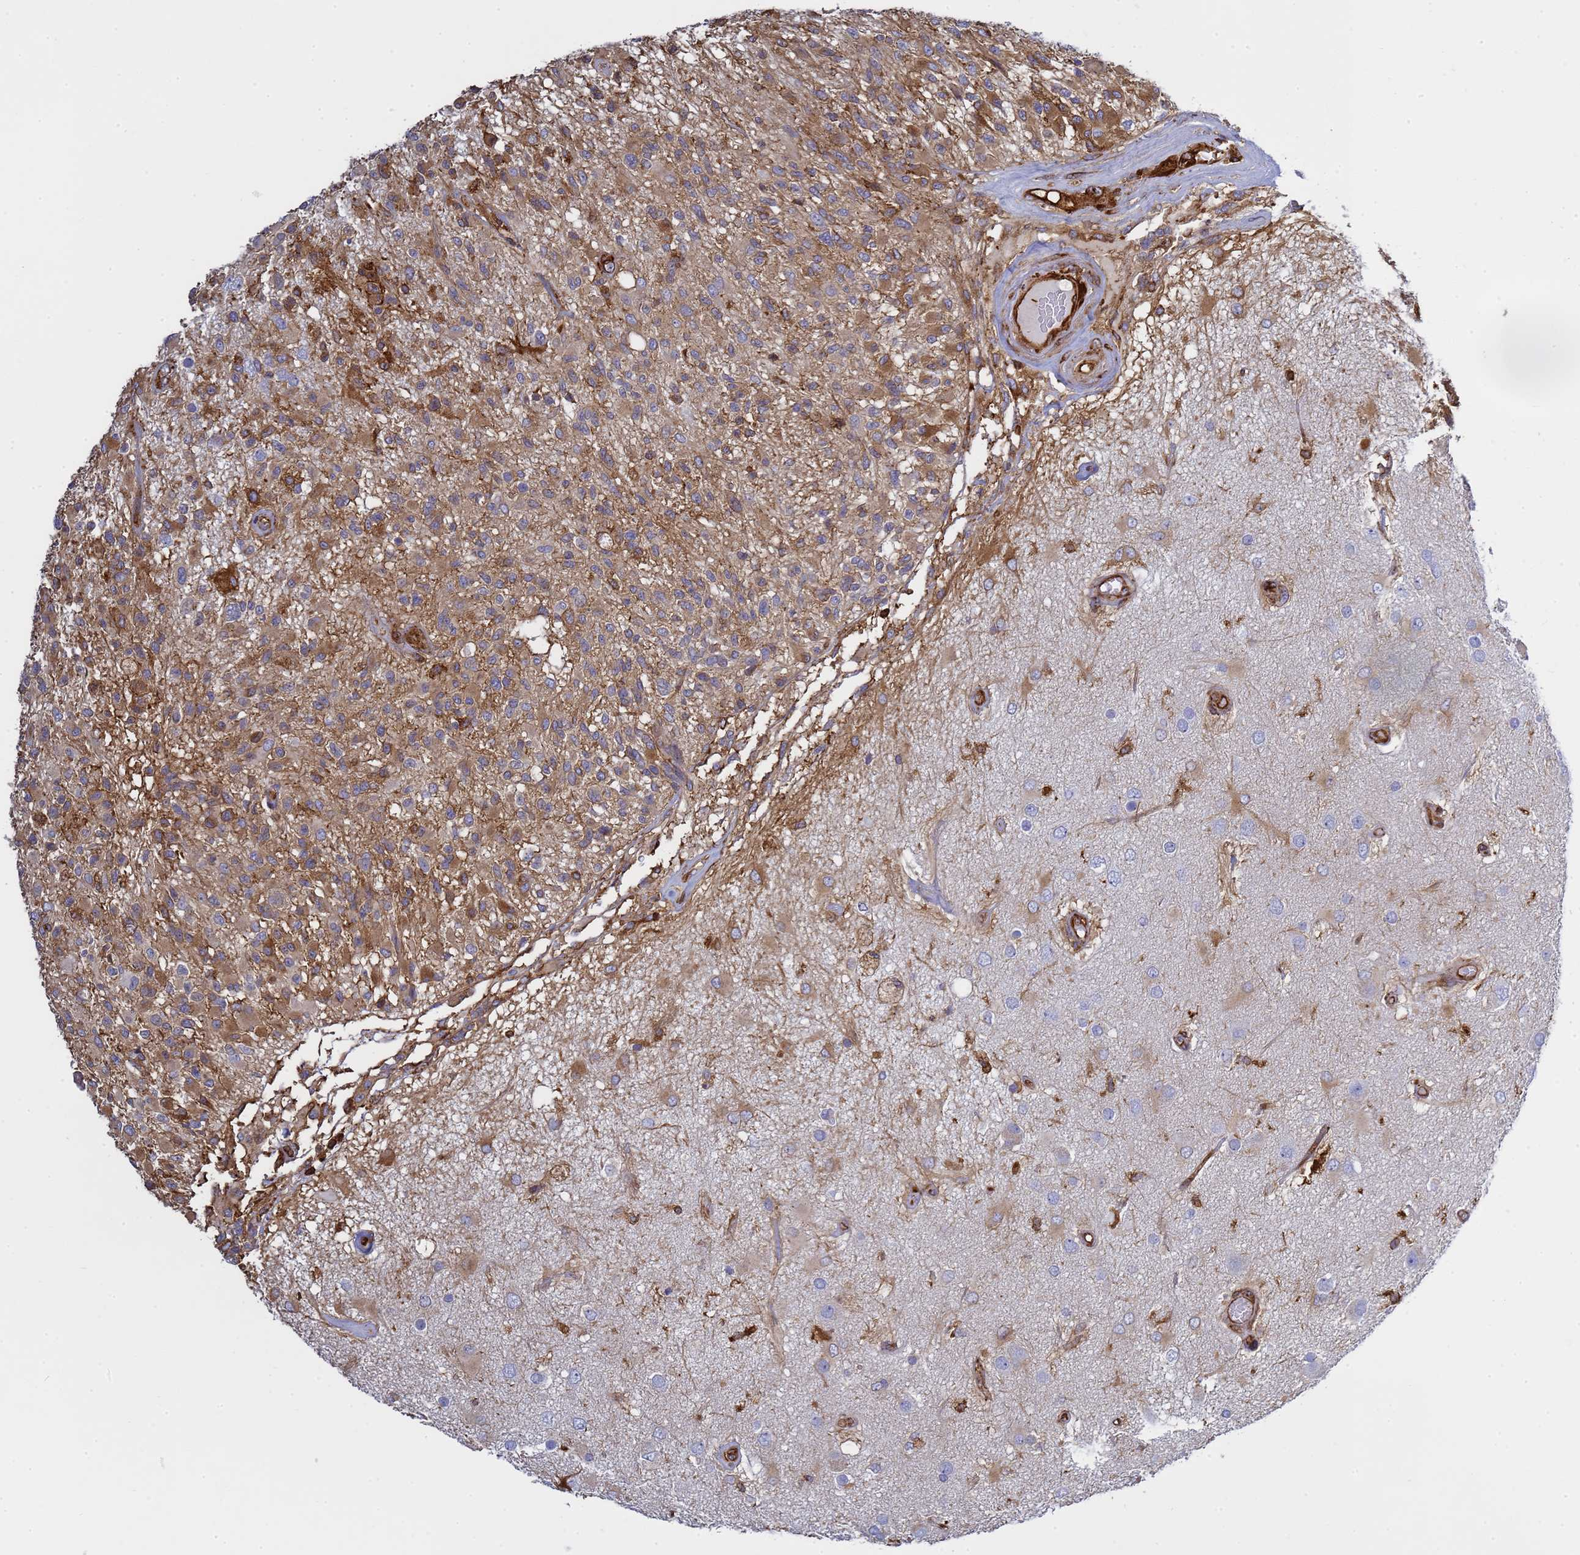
{"staining": {"intensity": "moderate", "quantity": ">75%", "location": "cytoplasmic/membranous"}, "tissue": "glioma", "cell_type": "Tumor cells", "image_type": "cancer", "snomed": [{"axis": "morphology", "description": "Glioma, malignant, High grade"}, {"axis": "morphology", "description": "Glioblastoma, NOS"}, {"axis": "topography", "description": "Brain"}], "caption": "Immunohistochemical staining of human high-grade glioma (malignant) demonstrates medium levels of moderate cytoplasmic/membranous protein expression in approximately >75% of tumor cells.", "gene": "ZBTB8OS", "patient": {"sex": "male", "age": 60}}